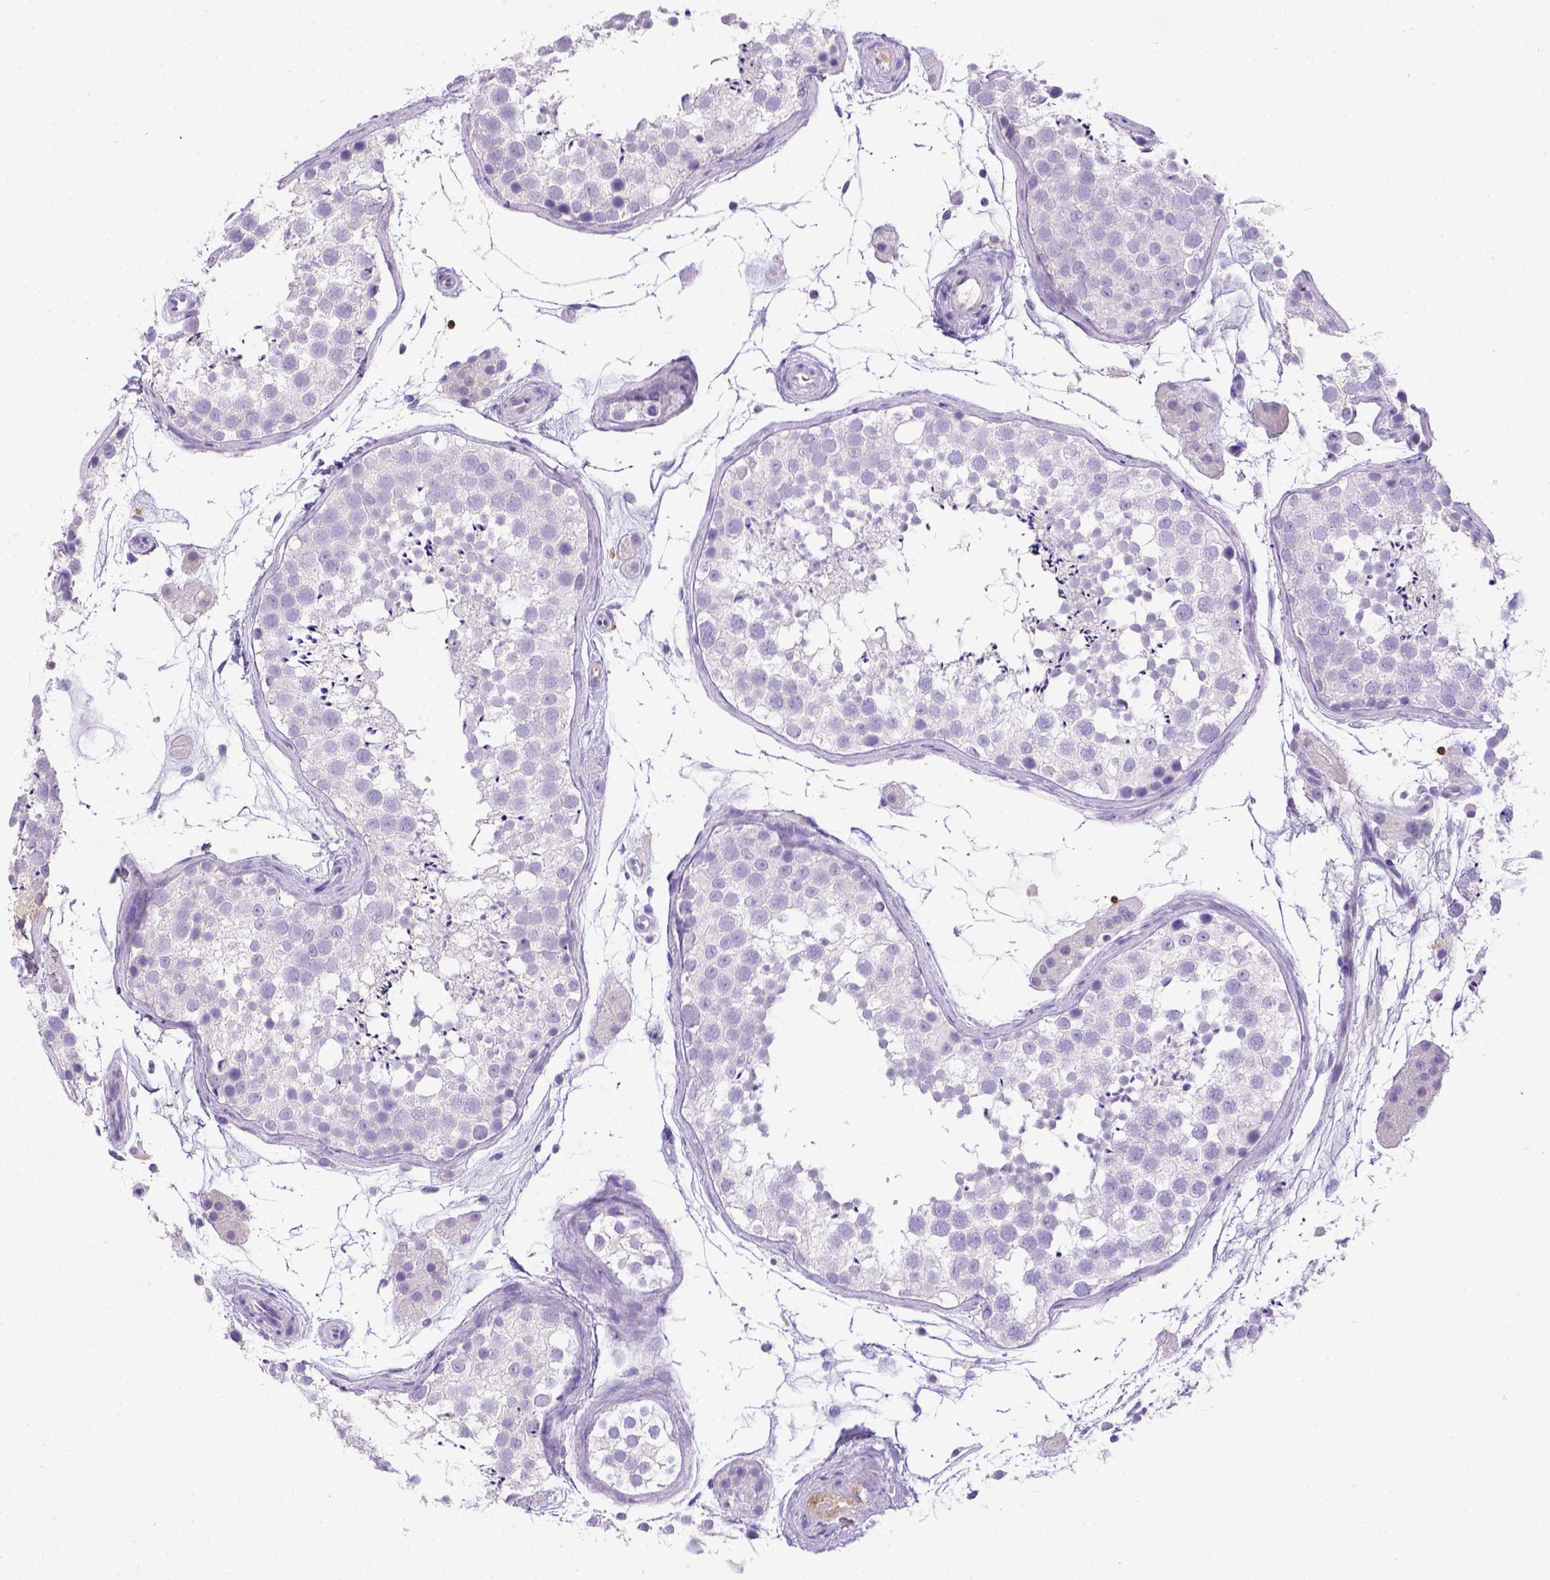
{"staining": {"intensity": "negative", "quantity": "none", "location": "none"}, "tissue": "testis", "cell_type": "Cells in seminiferous ducts", "image_type": "normal", "snomed": [{"axis": "morphology", "description": "Normal tissue, NOS"}, {"axis": "topography", "description": "Testis"}], "caption": "IHC of benign testis reveals no positivity in cells in seminiferous ducts.", "gene": "CD3E", "patient": {"sex": "male", "age": 41}}